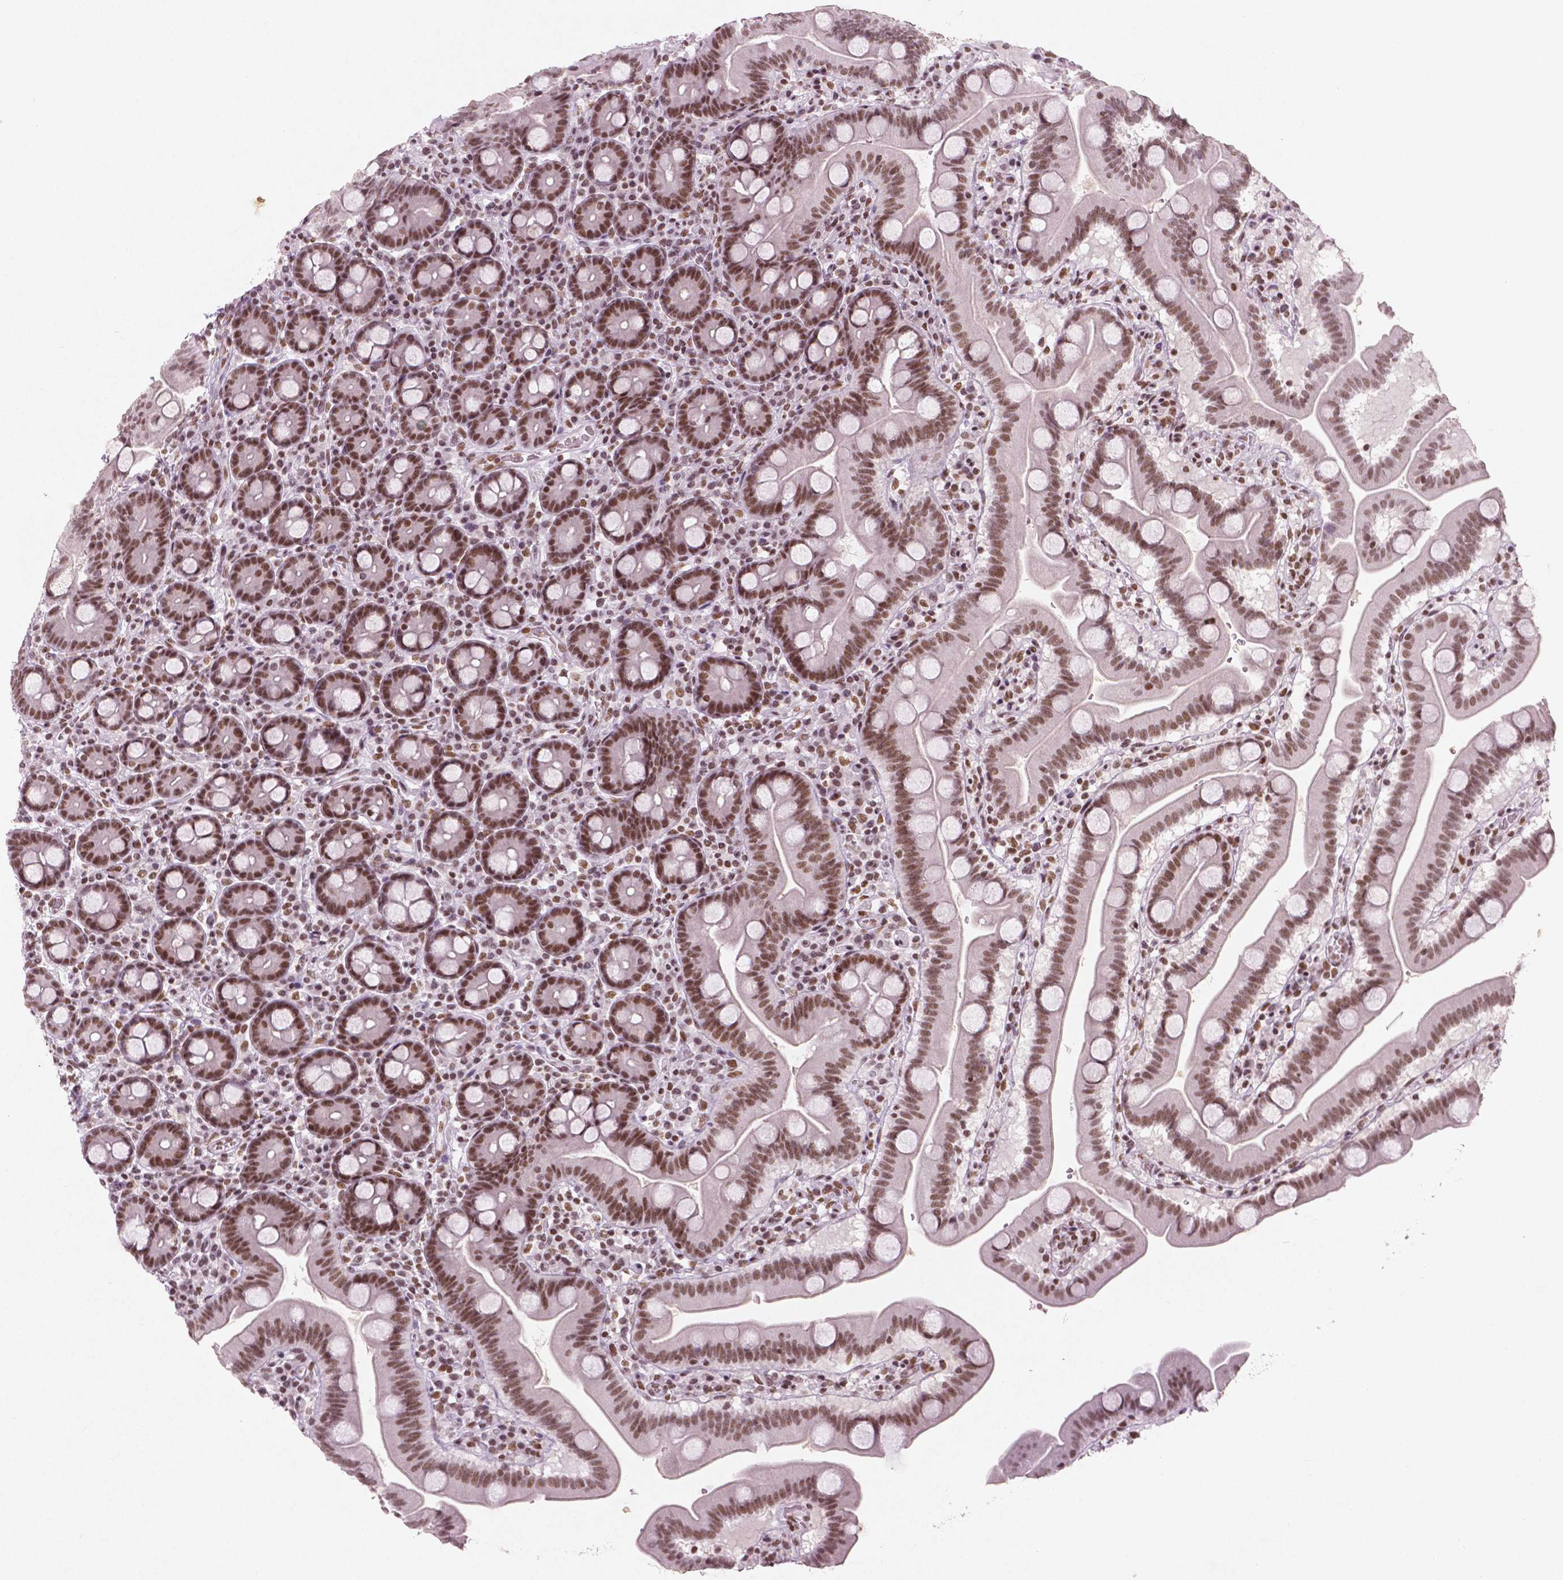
{"staining": {"intensity": "moderate", "quantity": ">75%", "location": "nuclear"}, "tissue": "duodenum", "cell_type": "Glandular cells", "image_type": "normal", "snomed": [{"axis": "morphology", "description": "Normal tissue, NOS"}, {"axis": "topography", "description": "Pancreas"}, {"axis": "topography", "description": "Duodenum"}], "caption": "Normal duodenum exhibits moderate nuclear staining in approximately >75% of glandular cells, visualized by immunohistochemistry.", "gene": "BRD4", "patient": {"sex": "male", "age": 59}}